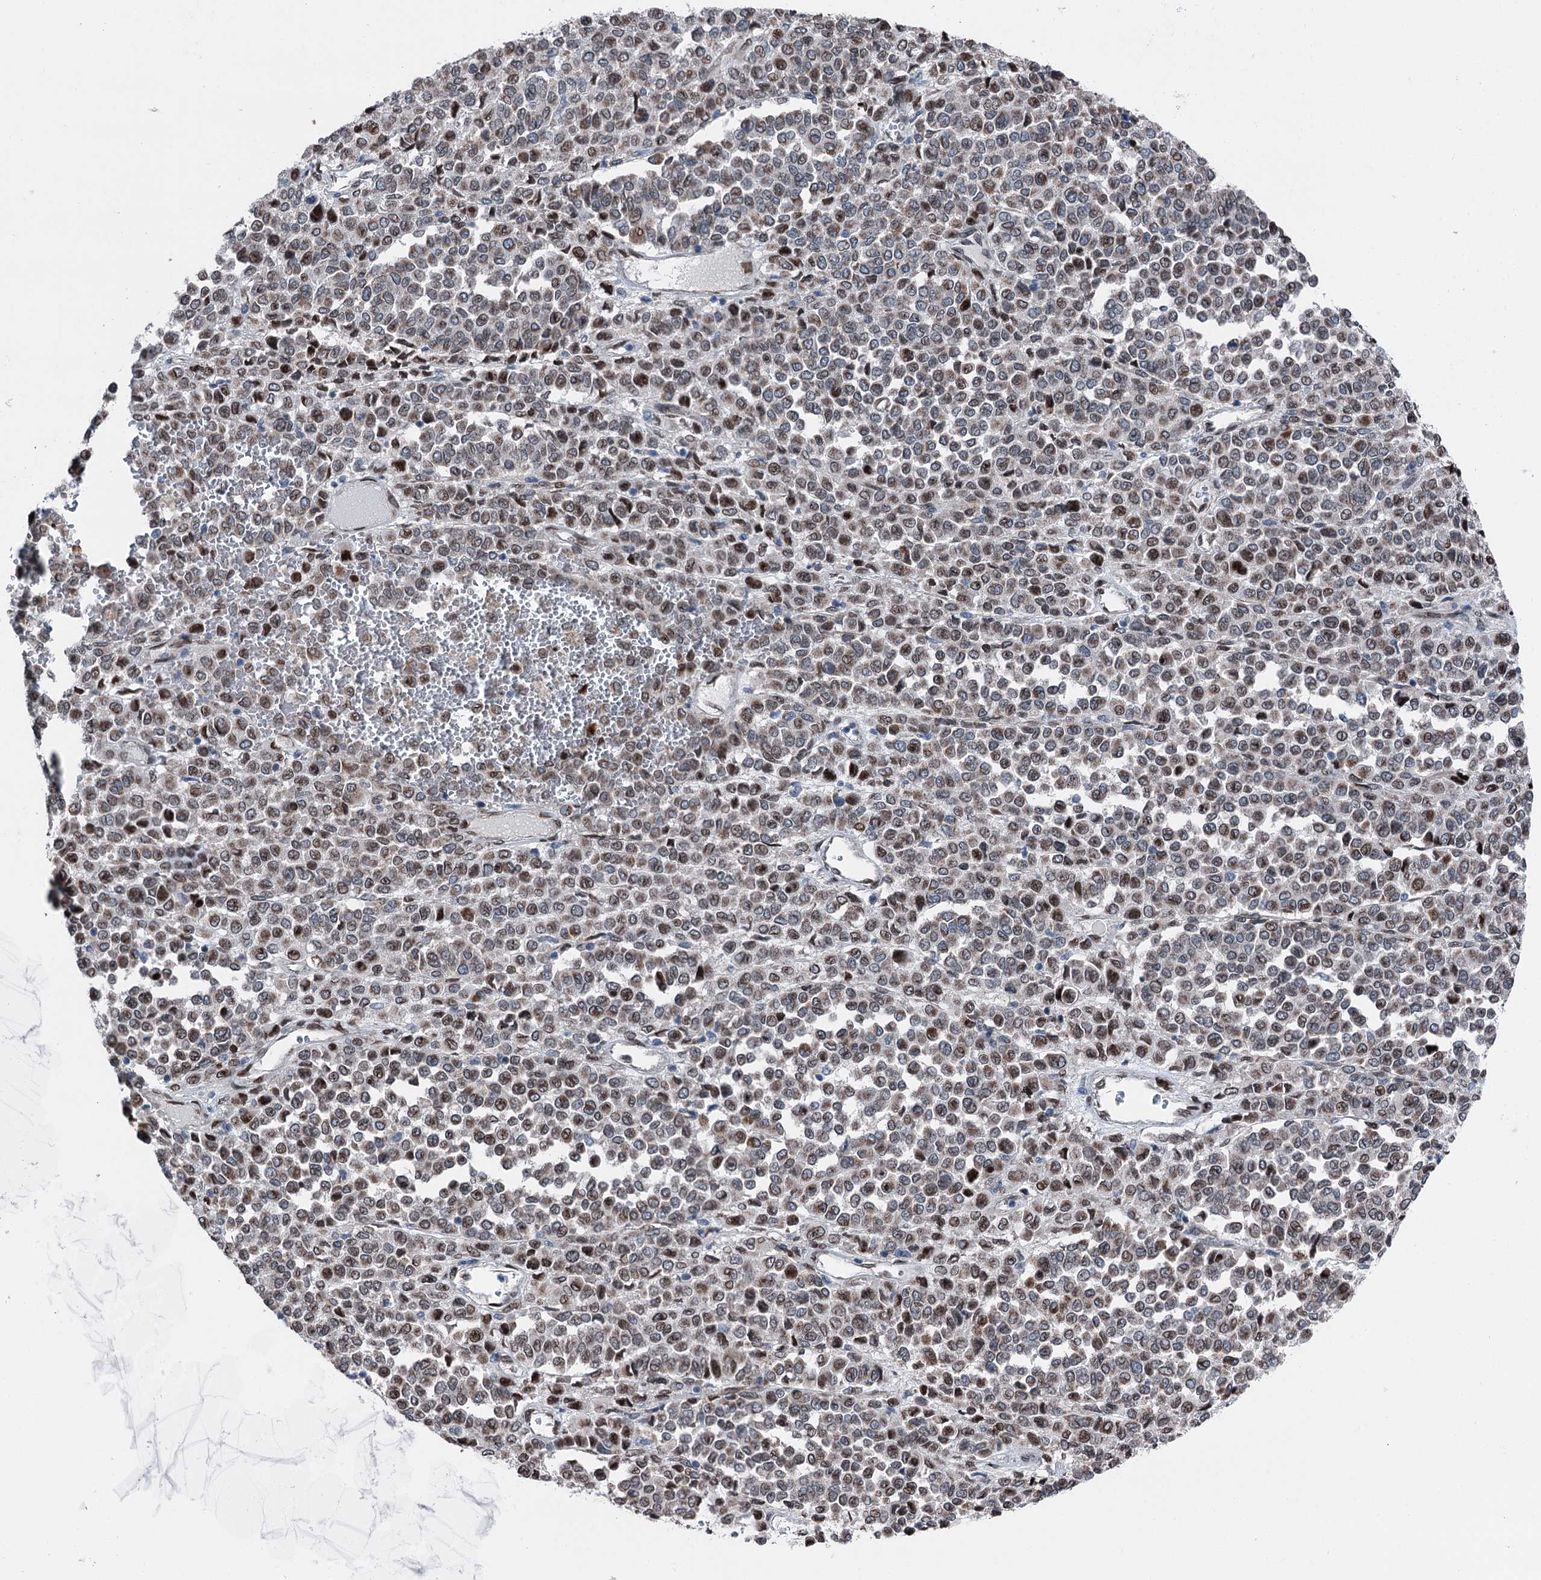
{"staining": {"intensity": "moderate", "quantity": "25%-75%", "location": "nuclear"}, "tissue": "melanoma", "cell_type": "Tumor cells", "image_type": "cancer", "snomed": [{"axis": "morphology", "description": "Malignant melanoma, Metastatic site"}, {"axis": "topography", "description": "Pancreas"}], "caption": "DAB (3,3'-diaminobenzidine) immunohistochemical staining of melanoma displays moderate nuclear protein expression in about 25%-75% of tumor cells.", "gene": "MRPL14", "patient": {"sex": "female", "age": 30}}